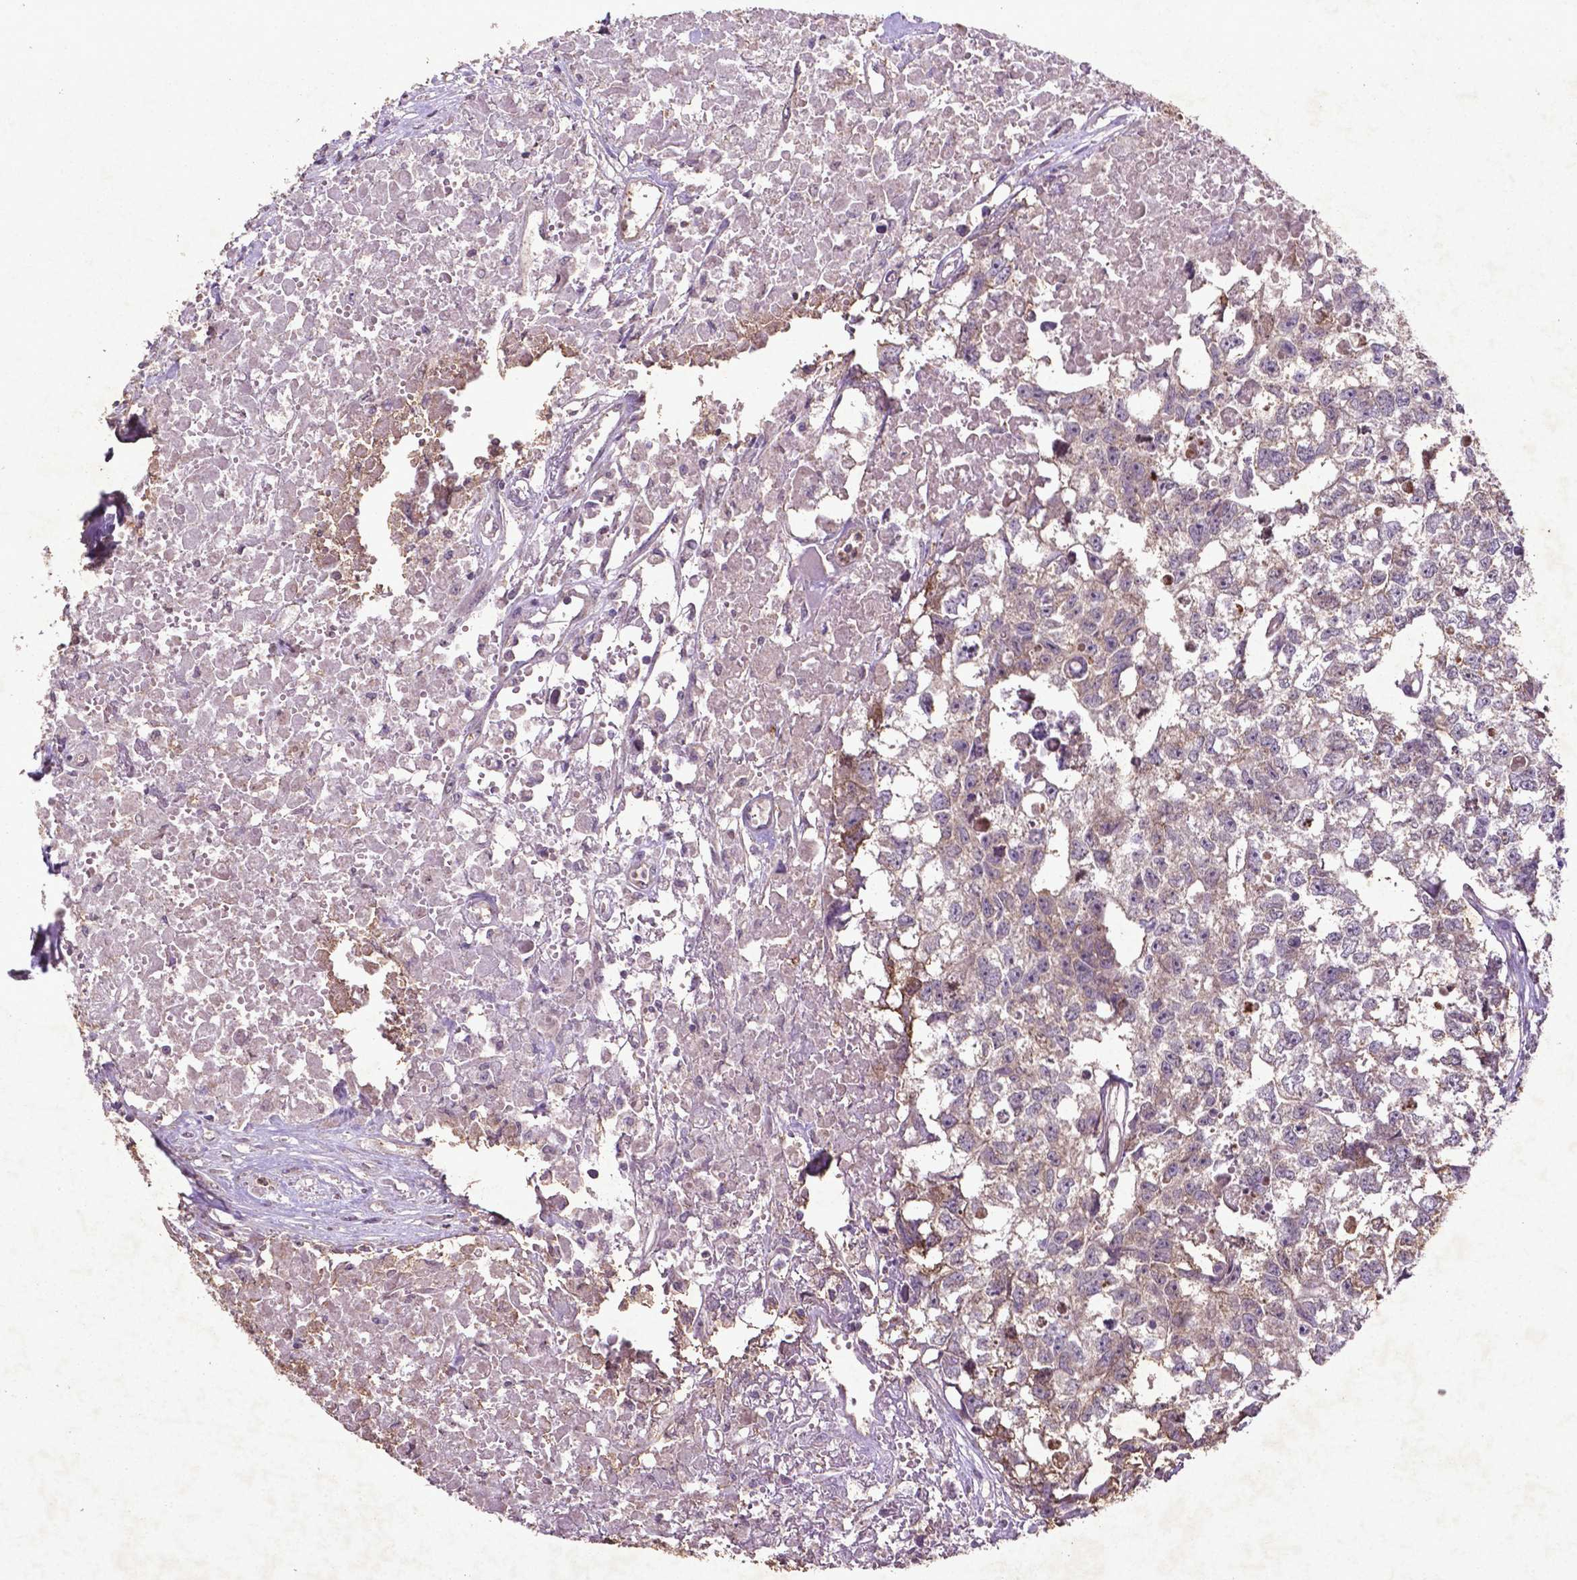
{"staining": {"intensity": "weak", "quantity": "25%-75%", "location": "cytoplasmic/membranous"}, "tissue": "testis cancer", "cell_type": "Tumor cells", "image_type": "cancer", "snomed": [{"axis": "morphology", "description": "Carcinoma, Embryonal, NOS"}, {"axis": "morphology", "description": "Teratoma, malignant, NOS"}, {"axis": "topography", "description": "Testis"}], "caption": "This is an image of immunohistochemistry (IHC) staining of embryonal carcinoma (testis), which shows weak positivity in the cytoplasmic/membranous of tumor cells.", "gene": "MTOR", "patient": {"sex": "male", "age": 44}}